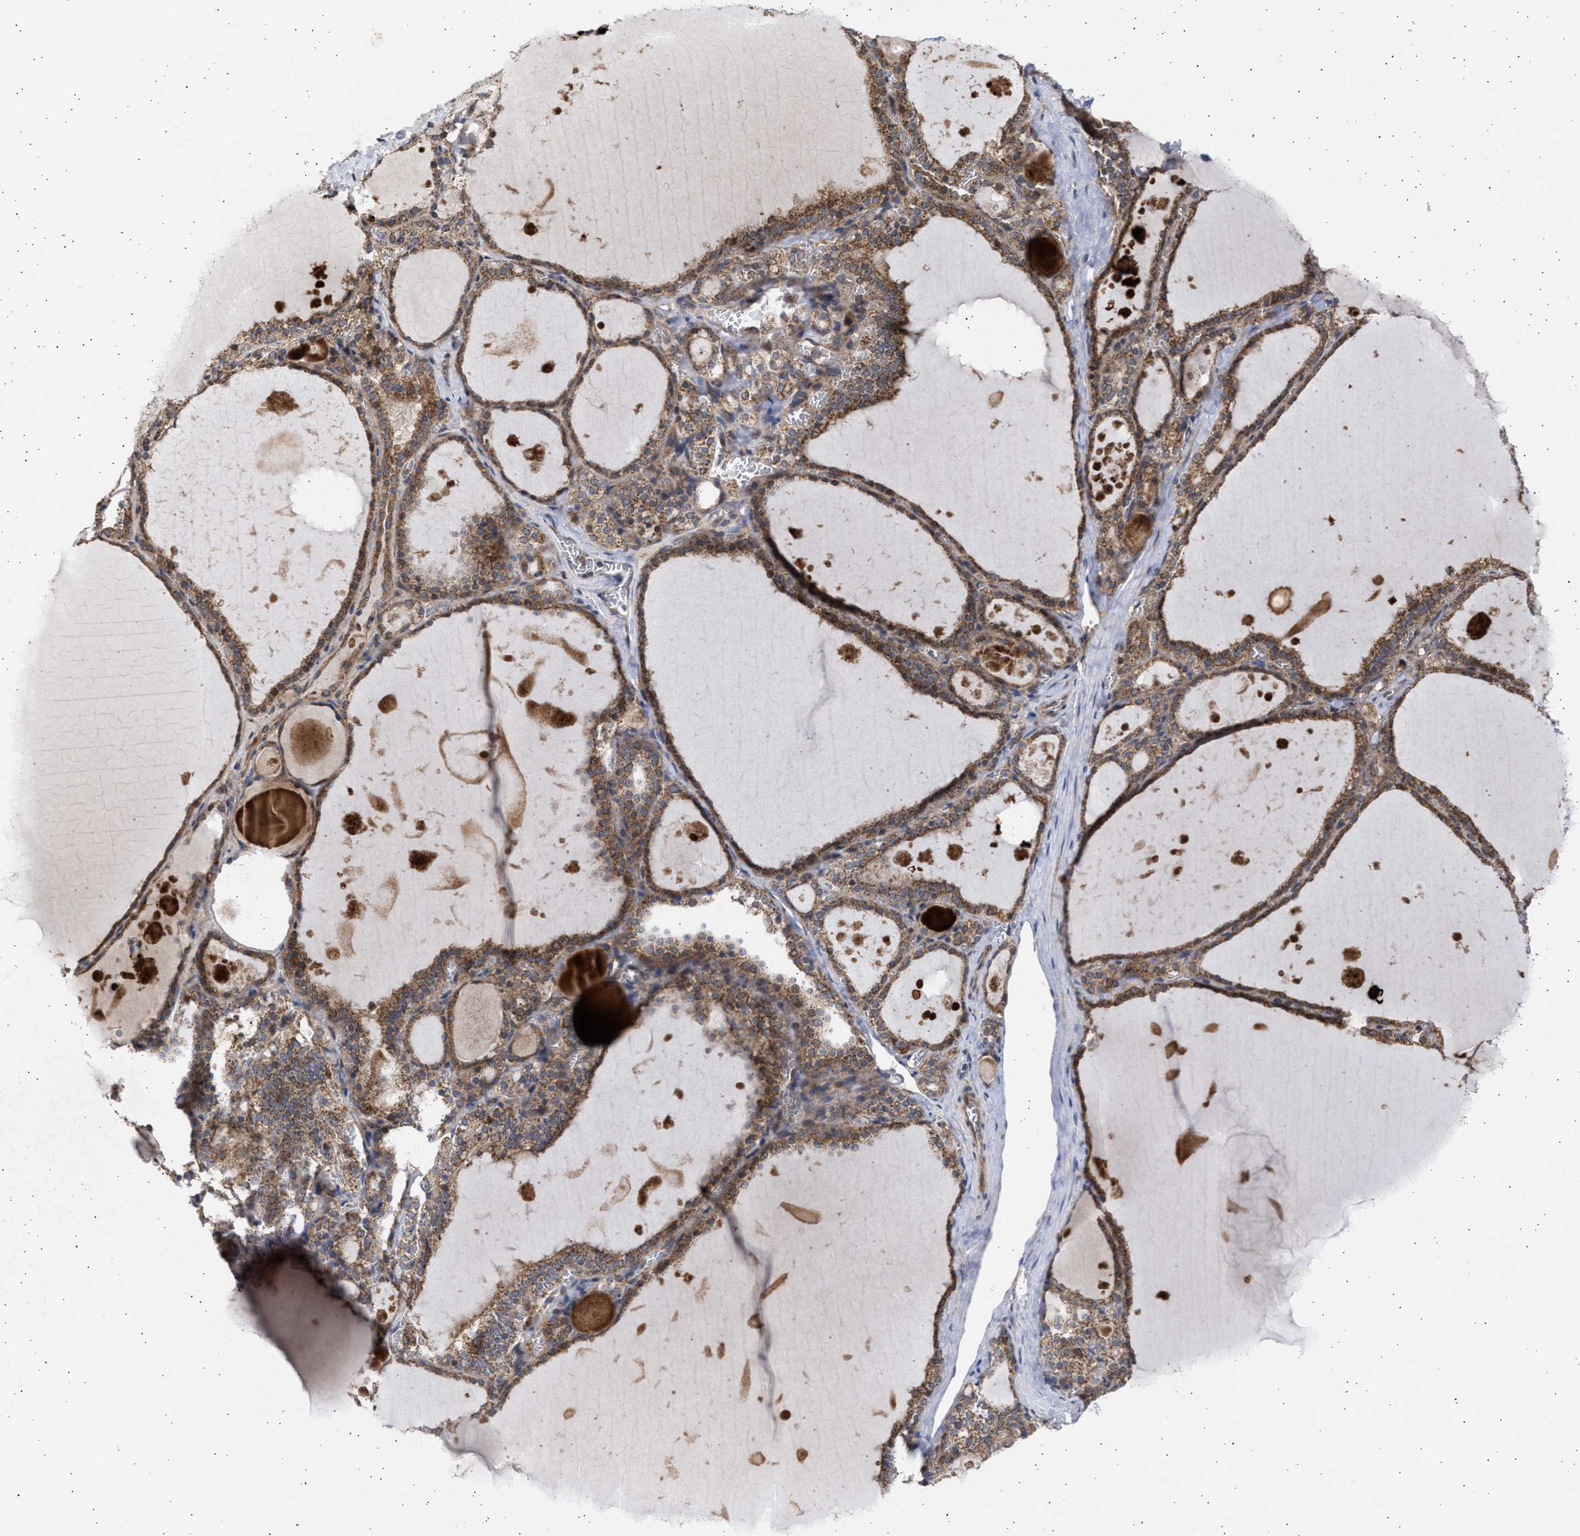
{"staining": {"intensity": "strong", "quantity": ">75%", "location": "cytoplasmic/membranous"}, "tissue": "thyroid gland", "cell_type": "Glandular cells", "image_type": "normal", "snomed": [{"axis": "morphology", "description": "Normal tissue, NOS"}, {"axis": "topography", "description": "Thyroid gland"}], "caption": "Brown immunohistochemical staining in normal thyroid gland displays strong cytoplasmic/membranous expression in about >75% of glandular cells. Using DAB (3,3'-diaminobenzidine) (brown) and hematoxylin (blue) stains, captured at high magnification using brightfield microscopy.", "gene": "TTC19", "patient": {"sex": "male", "age": 56}}